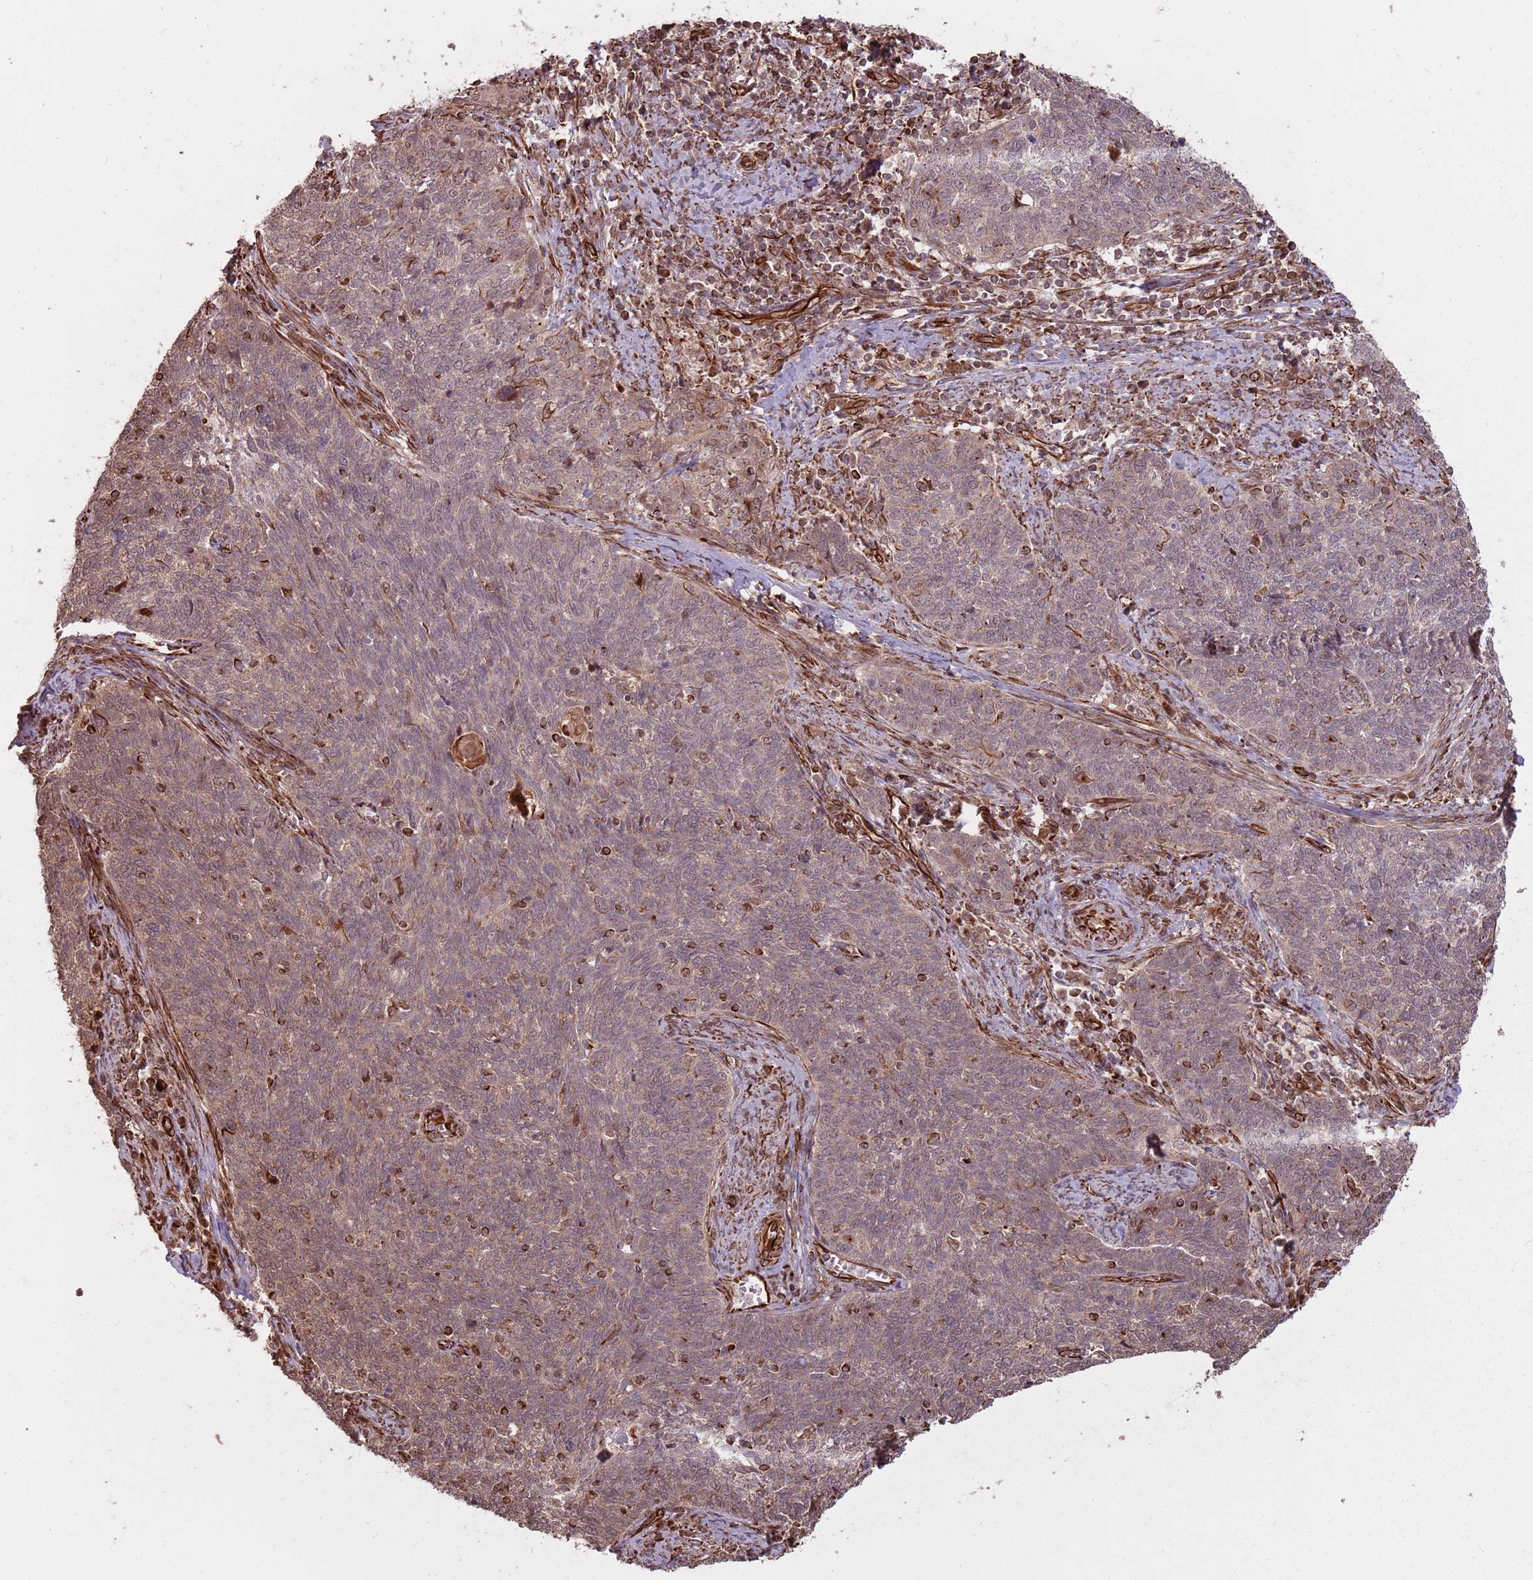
{"staining": {"intensity": "weak", "quantity": ">75%", "location": "cytoplasmic/membranous,nuclear"}, "tissue": "cervical cancer", "cell_type": "Tumor cells", "image_type": "cancer", "snomed": [{"axis": "morphology", "description": "Squamous cell carcinoma, NOS"}, {"axis": "topography", "description": "Cervix"}], "caption": "Cervical cancer (squamous cell carcinoma) stained with a protein marker demonstrates weak staining in tumor cells.", "gene": "ADAMTS3", "patient": {"sex": "female", "age": 39}}